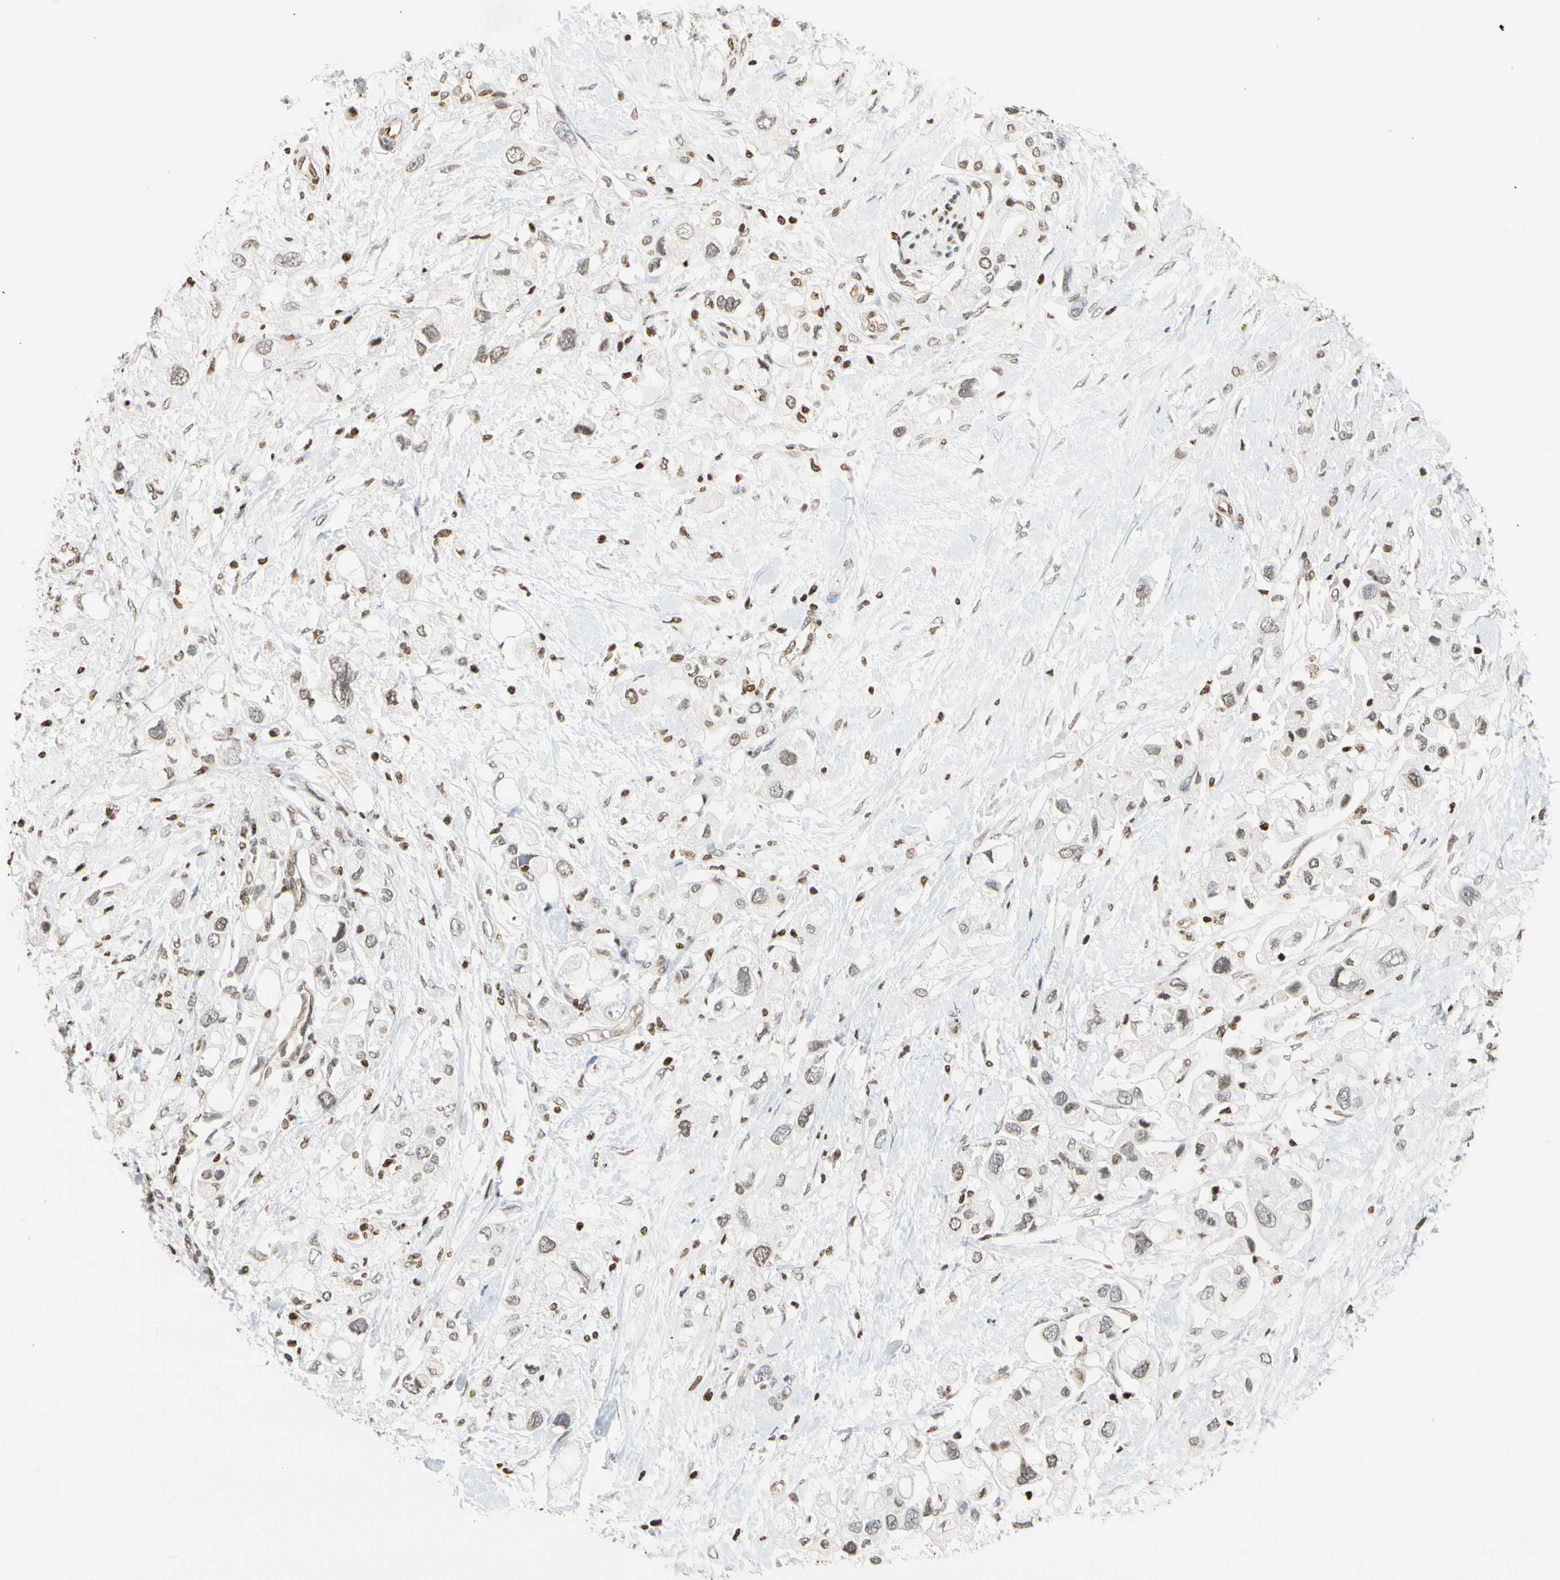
{"staining": {"intensity": "negative", "quantity": "none", "location": "none"}, "tissue": "pancreatic cancer", "cell_type": "Tumor cells", "image_type": "cancer", "snomed": [{"axis": "morphology", "description": "Adenocarcinoma, NOS"}, {"axis": "topography", "description": "Pancreas"}], "caption": "IHC of pancreatic cancer (adenocarcinoma) demonstrates no expression in tumor cells.", "gene": "GPX4", "patient": {"sex": "female", "age": 56}}